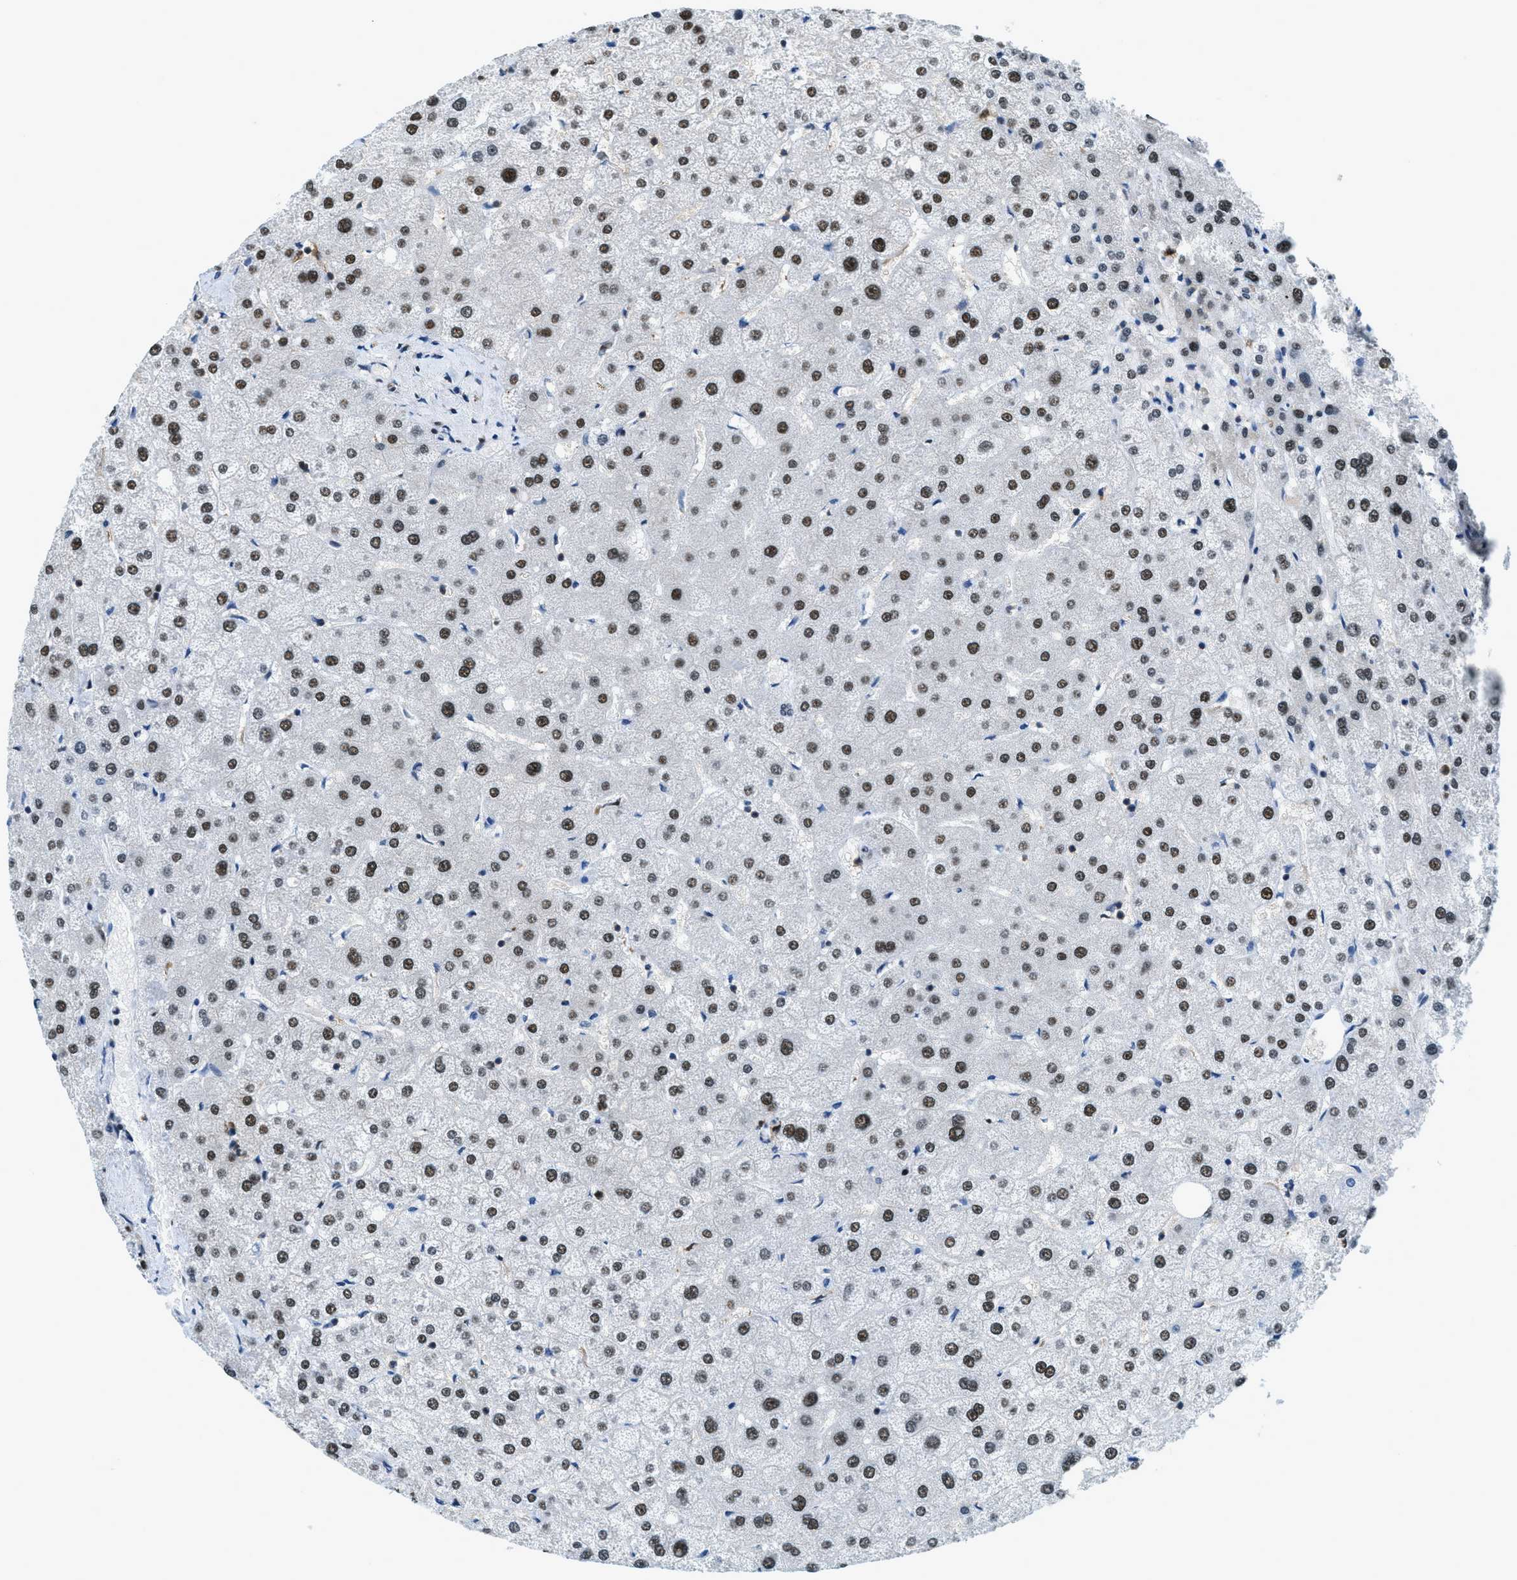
{"staining": {"intensity": "strong", "quantity": ">75%", "location": "nuclear"}, "tissue": "liver", "cell_type": "Hepatocytes", "image_type": "normal", "snomed": [{"axis": "morphology", "description": "Normal tissue, NOS"}, {"axis": "topography", "description": "Liver"}], "caption": "Immunohistochemical staining of normal liver displays >75% levels of strong nuclear protein positivity in about >75% of hepatocytes.", "gene": "OGFR", "patient": {"sex": "male", "age": 73}}